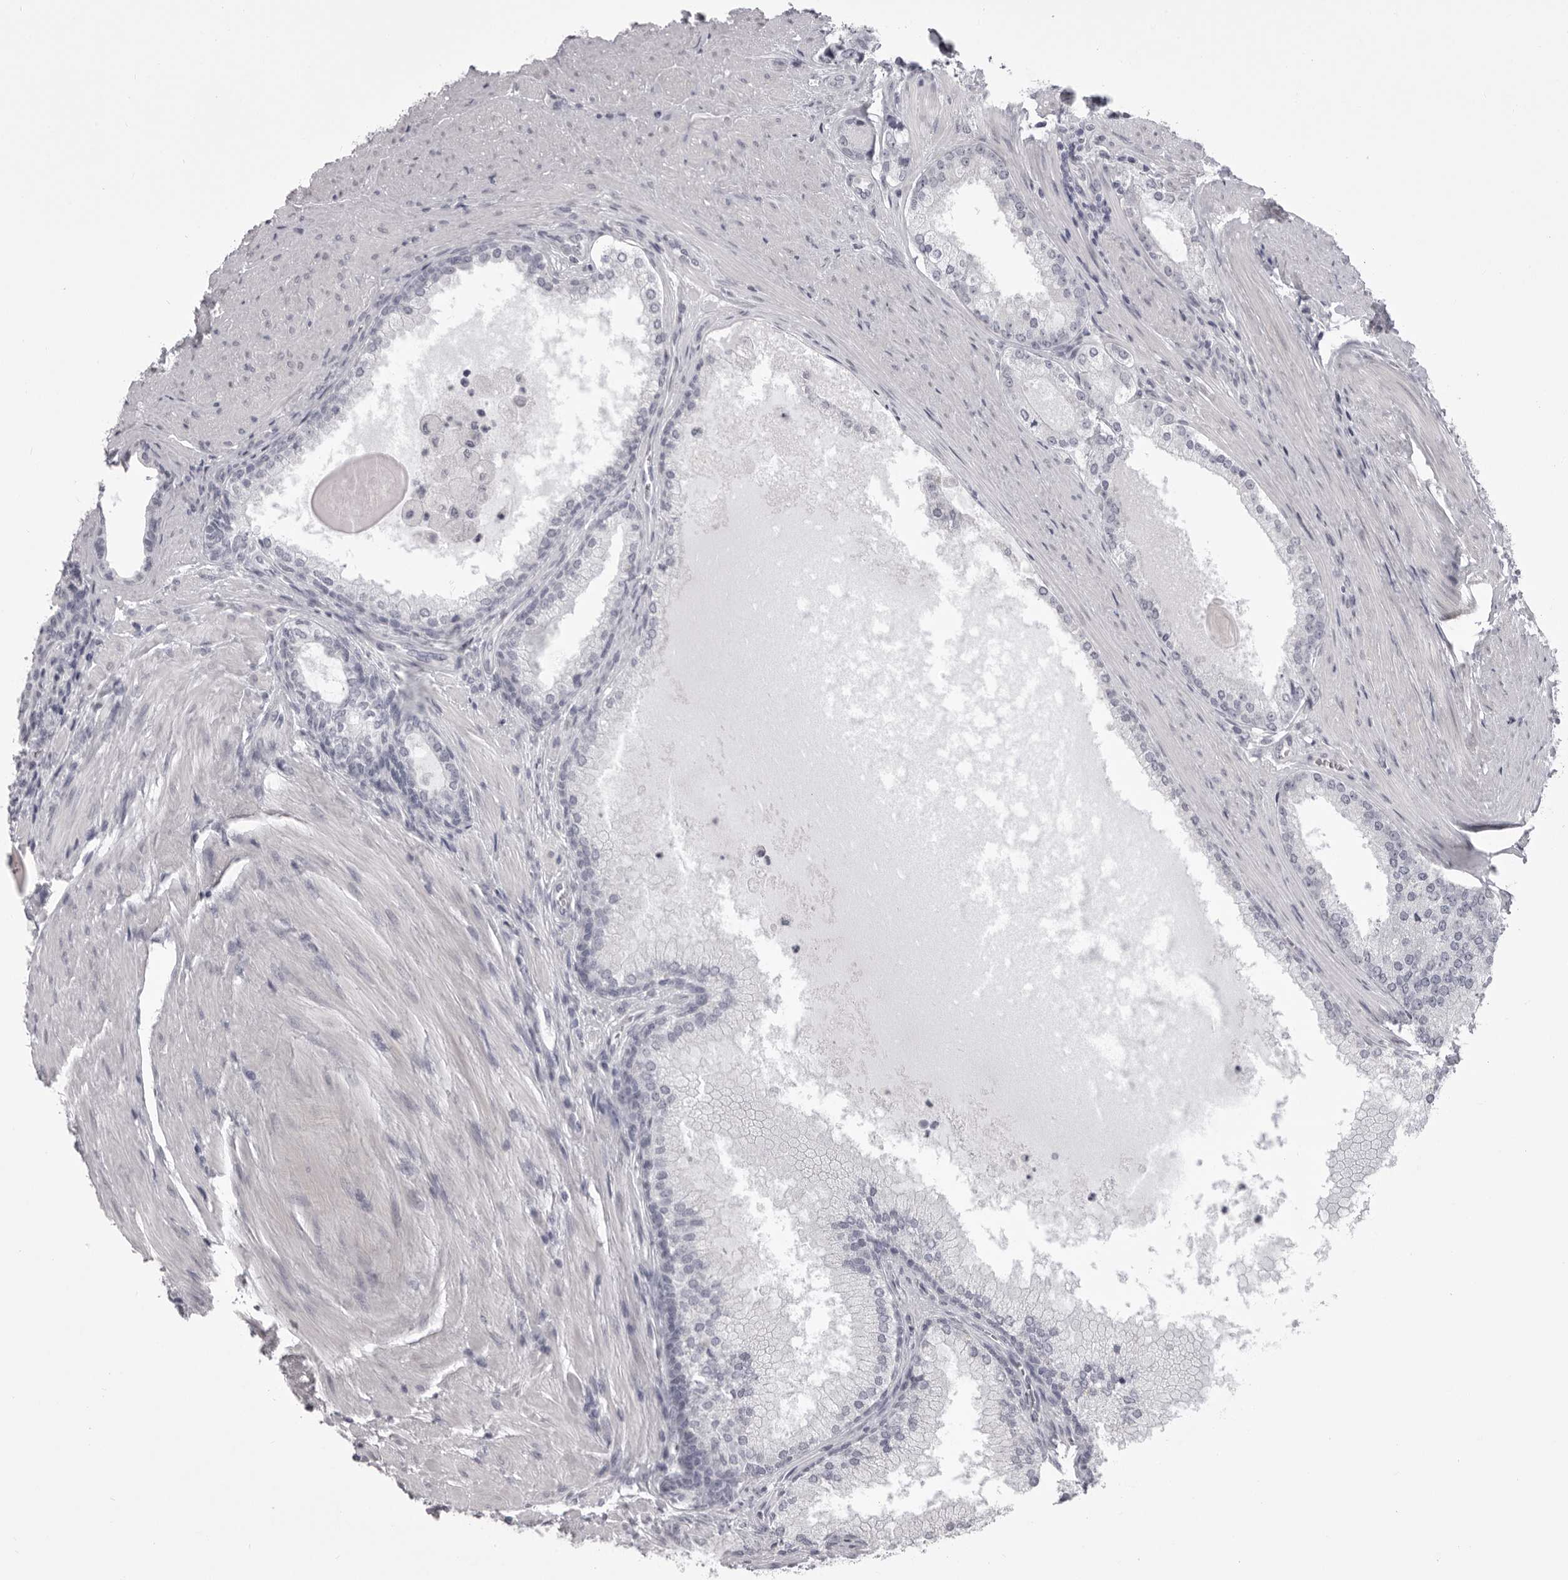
{"staining": {"intensity": "negative", "quantity": "none", "location": "none"}, "tissue": "prostate cancer", "cell_type": "Tumor cells", "image_type": "cancer", "snomed": [{"axis": "morphology", "description": "Adenocarcinoma, High grade"}, {"axis": "topography", "description": "Prostate"}], "caption": "High magnification brightfield microscopy of high-grade adenocarcinoma (prostate) stained with DAB (3,3'-diaminobenzidine) (brown) and counterstained with hematoxylin (blue): tumor cells show no significant expression. Brightfield microscopy of immunohistochemistry stained with DAB (3,3'-diaminobenzidine) (brown) and hematoxylin (blue), captured at high magnification.", "gene": "EPHA10", "patient": {"sex": "male", "age": 60}}